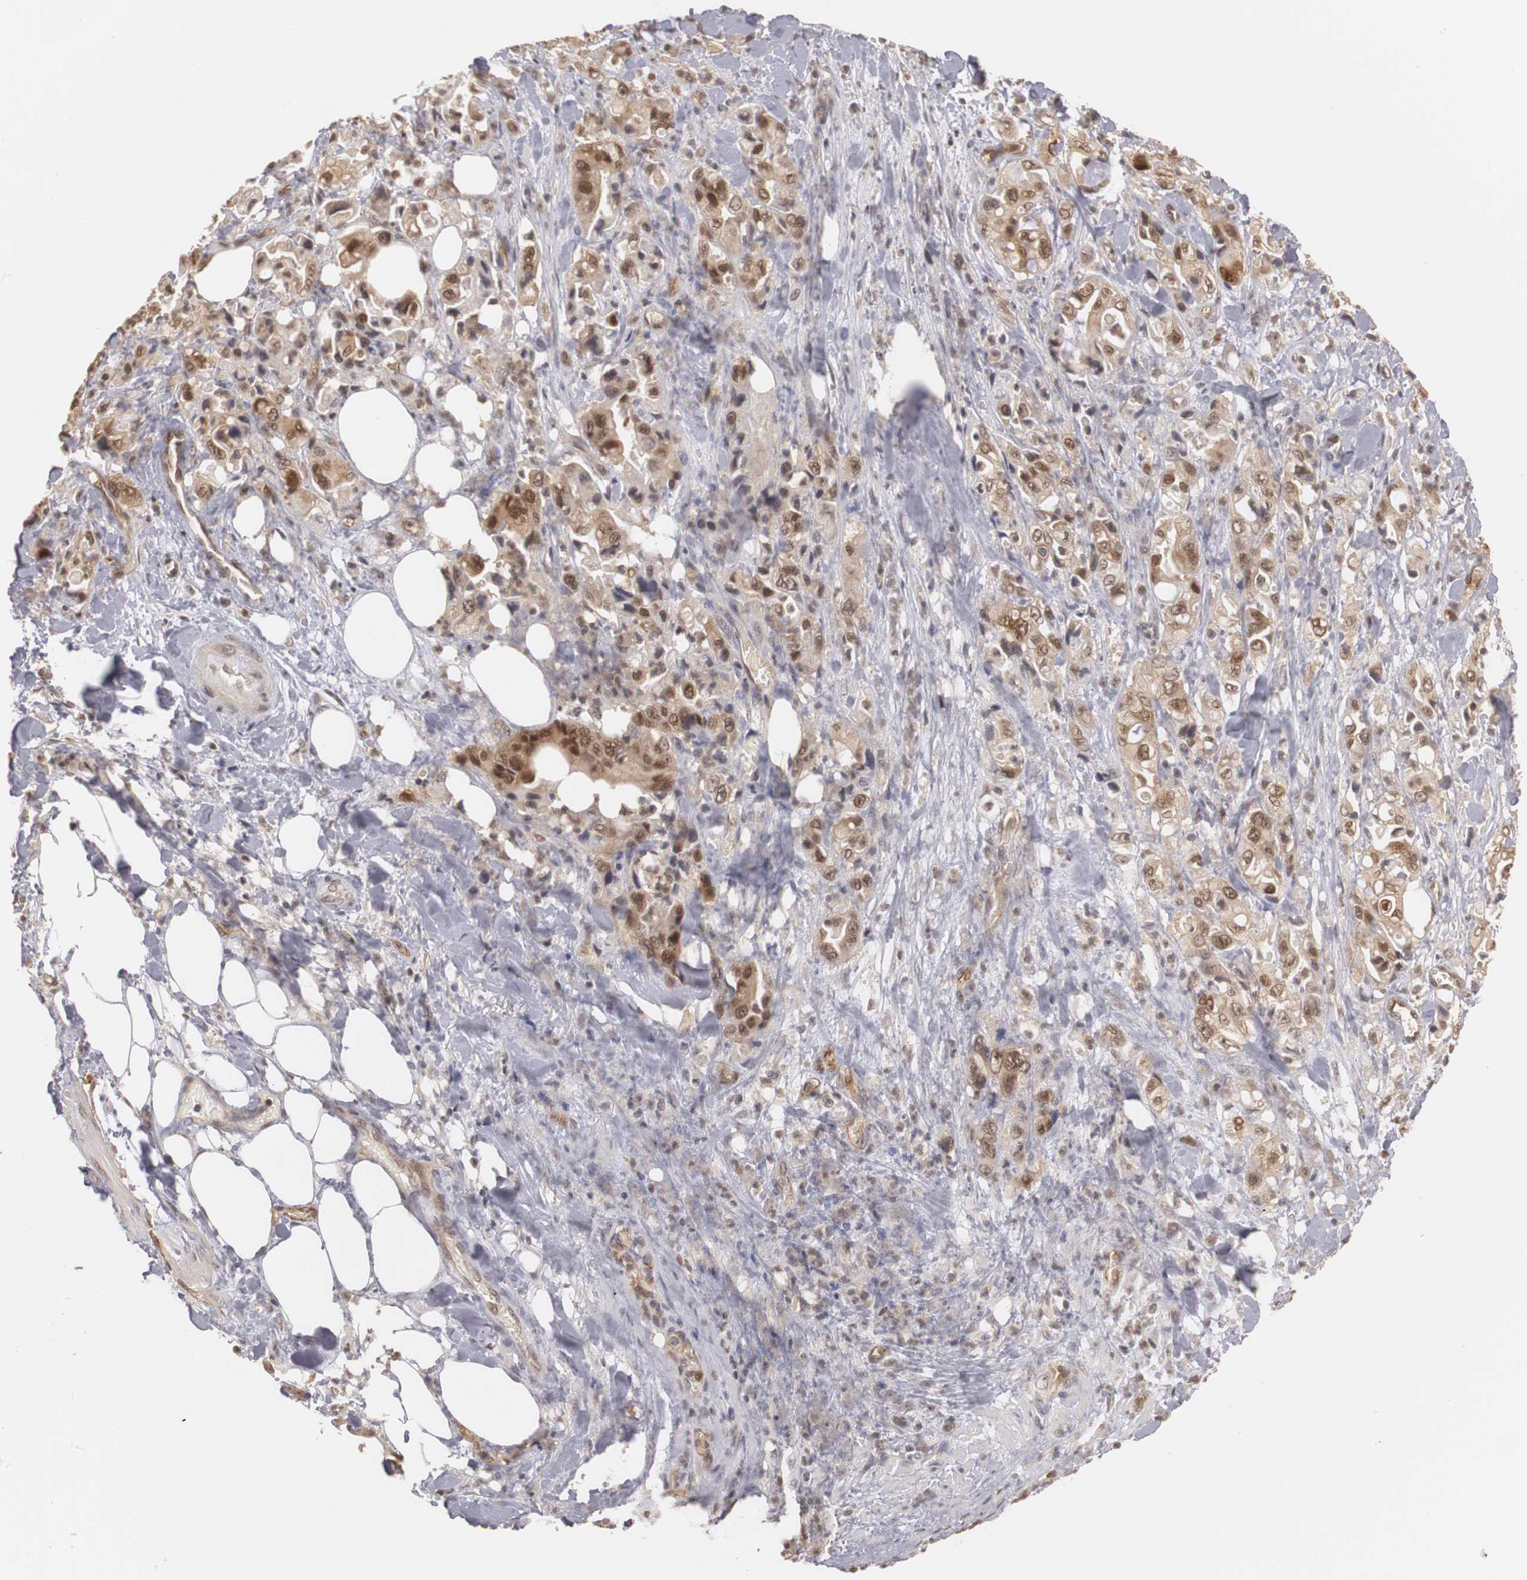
{"staining": {"intensity": "moderate", "quantity": ">75%", "location": "cytoplasmic/membranous,nuclear"}, "tissue": "pancreatic cancer", "cell_type": "Tumor cells", "image_type": "cancer", "snomed": [{"axis": "morphology", "description": "Adenocarcinoma, NOS"}, {"axis": "topography", "description": "Pancreas"}], "caption": "Adenocarcinoma (pancreatic) was stained to show a protein in brown. There is medium levels of moderate cytoplasmic/membranous and nuclear expression in about >75% of tumor cells.", "gene": "PLEKHA1", "patient": {"sex": "male", "age": 70}}